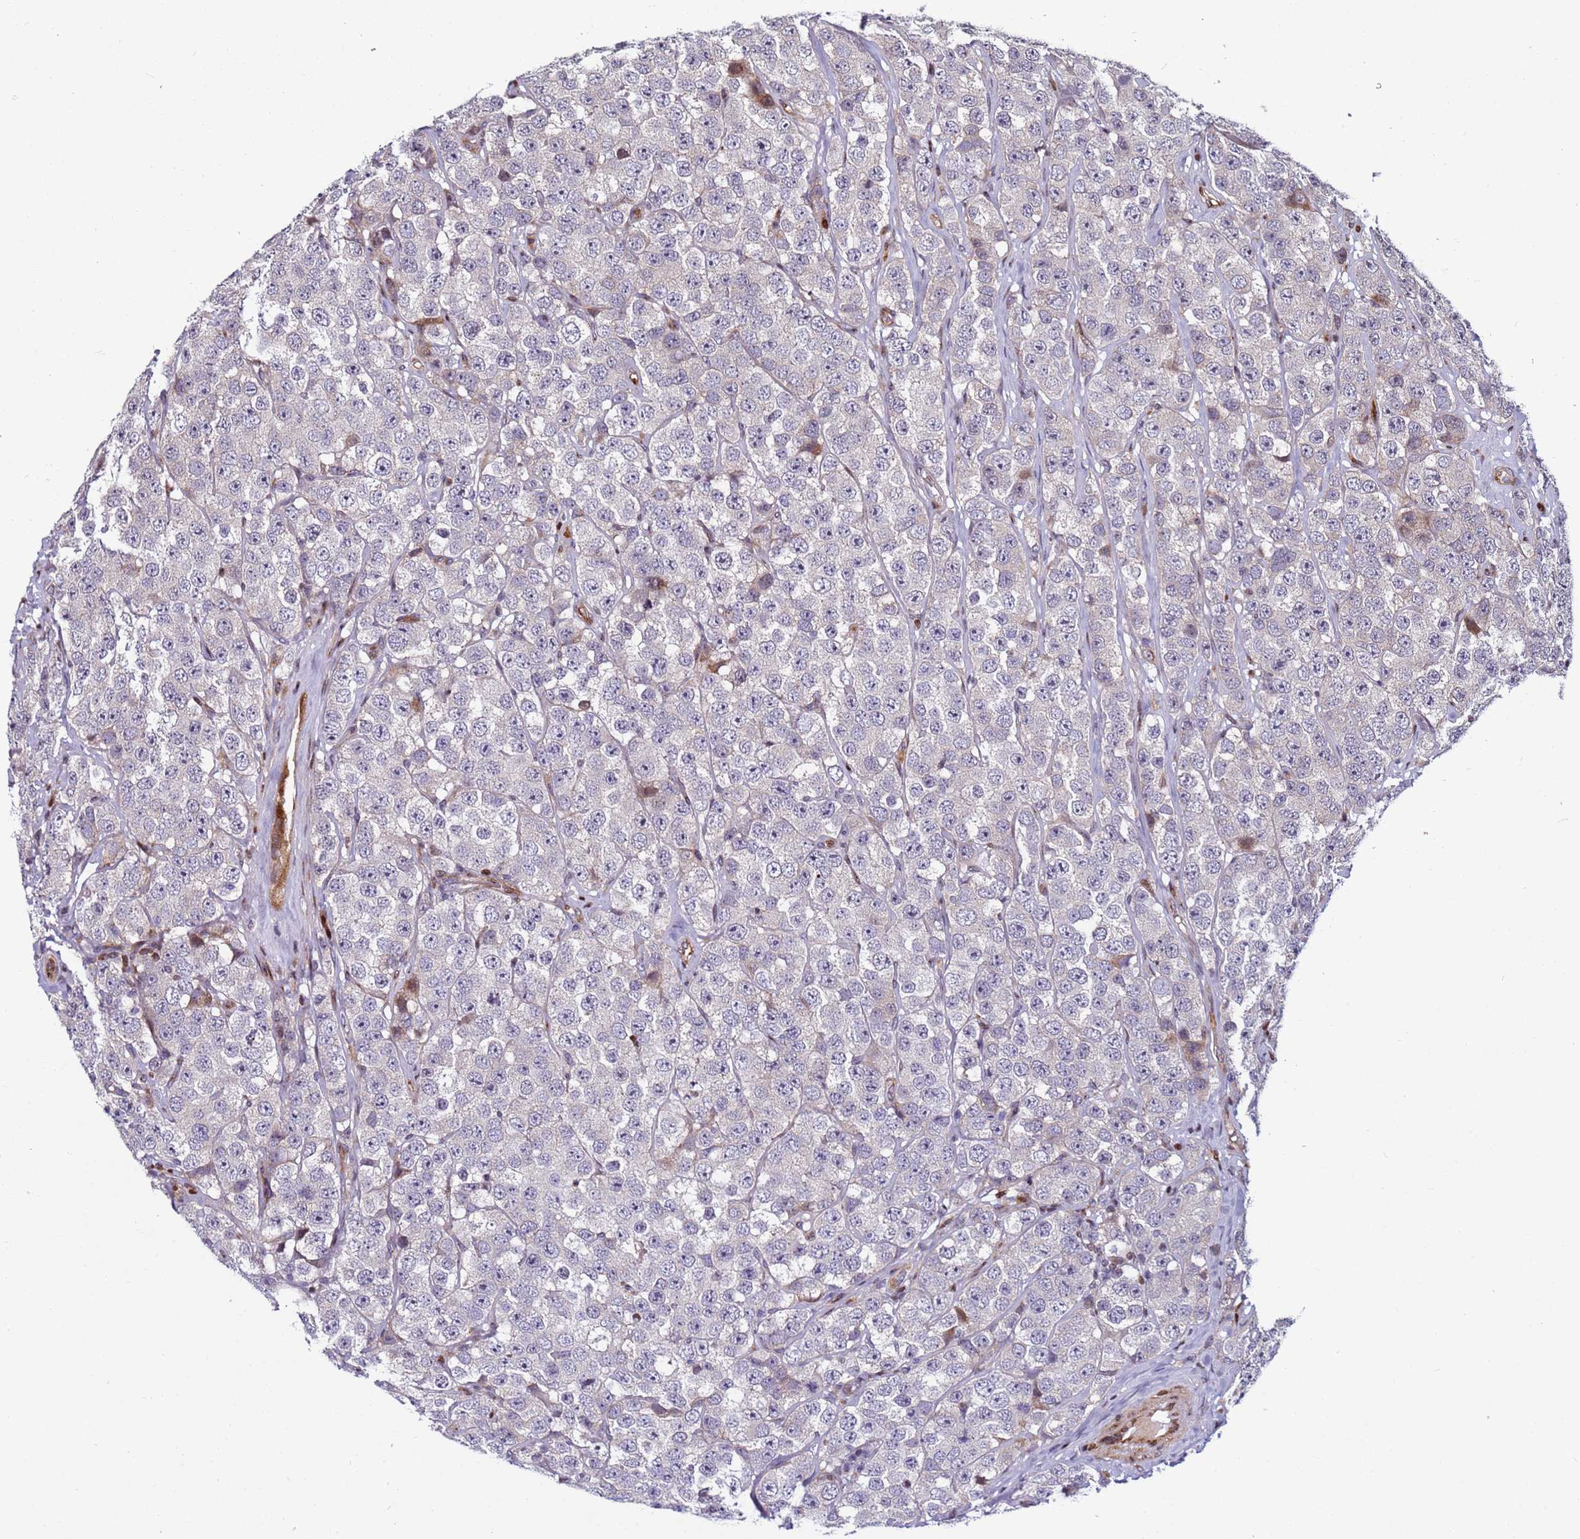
{"staining": {"intensity": "negative", "quantity": "none", "location": "none"}, "tissue": "testis cancer", "cell_type": "Tumor cells", "image_type": "cancer", "snomed": [{"axis": "morphology", "description": "Seminoma, NOS"}, {"axis": "topography", "description": "Testis"}], "caption": "DAB immunohistochemical staining of testis cancer (seminoma) shows no significant staining in tumor cells.", "gene": "WBP11", "patient": {"sex": "male", "age": 28}}